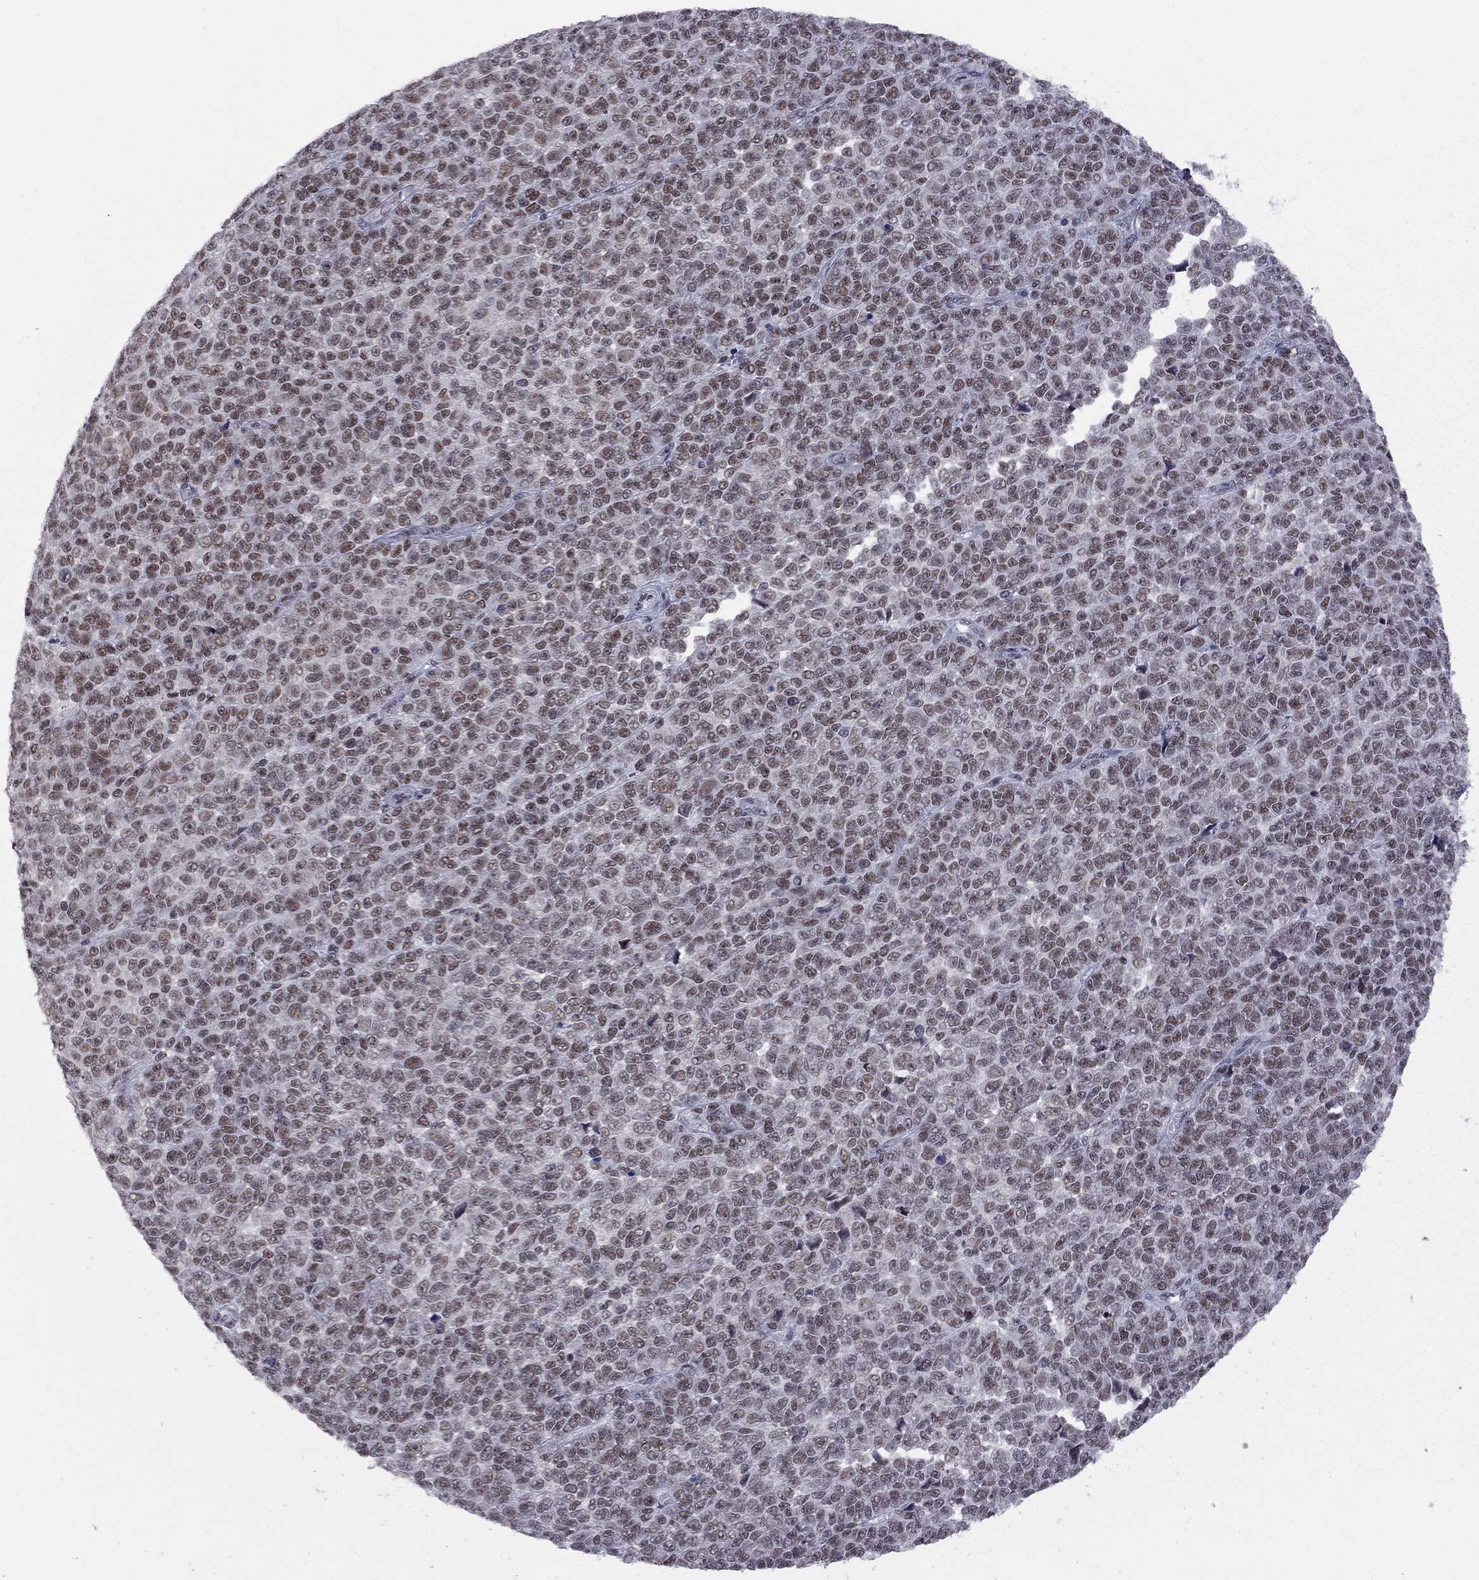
{"staining": {"intensity": "weak", "quantity": ">75%", "location": "nuclear"}, "tissue": "melanoma", "cell_type": "Tumor cells", "image_type": "cancer", "snomed": [{"axis": "morphology", "description": "Malignant melanoma, NOS"}, {"axis": "topography", "description": "Skin"}], "caption": "The immunohistochemical stain highlights weak nuclear positivity in tumor cells of melanoma tissue.", "gene": "TAF9", "patient": {"sex": "female", "age": 95}}